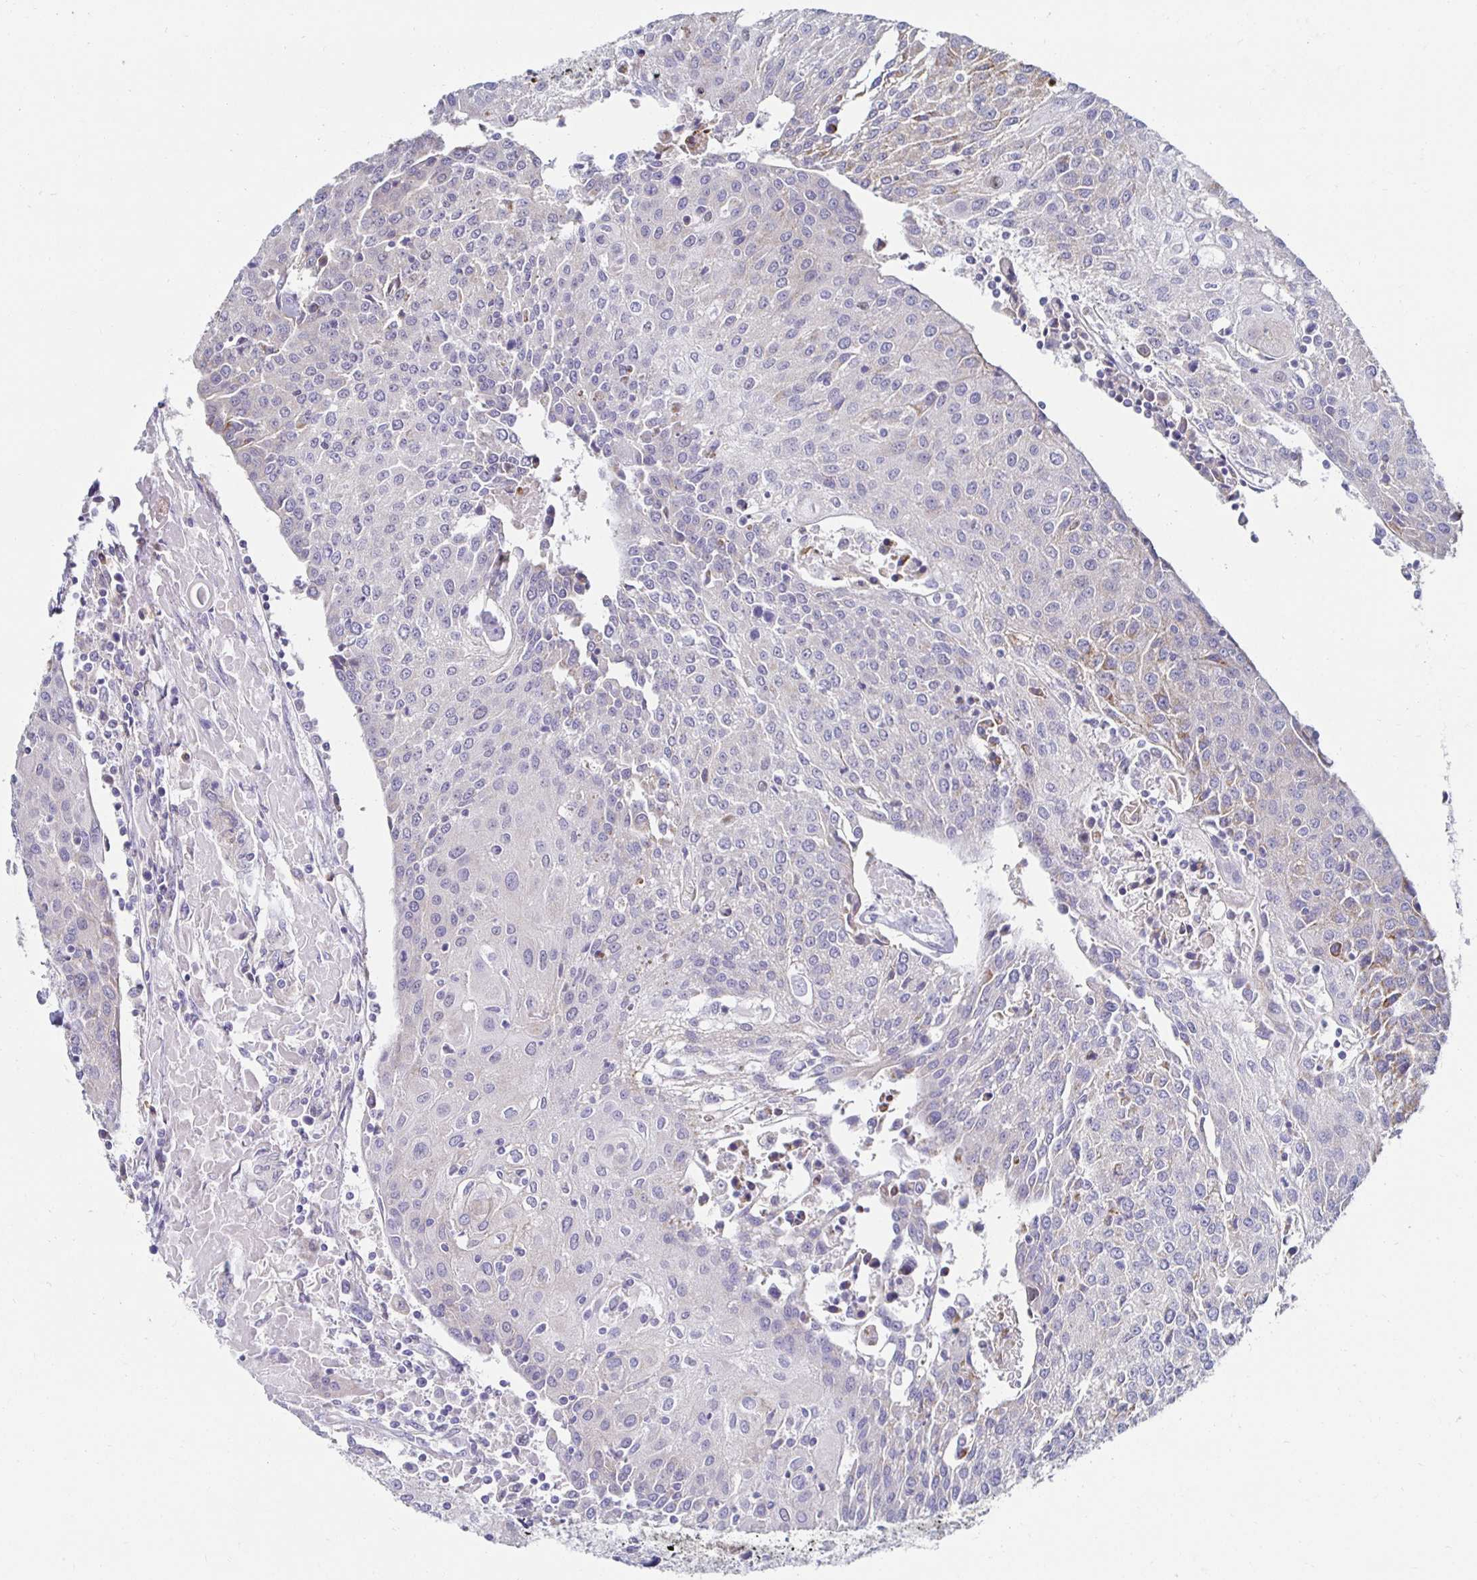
{"staining": {"intensity": "negative", "quantity": "none", "location": "none"}, "tissue": "urothelial cancer", "cell_type": "Tumor cells", "image_type": "cancer", "snomed": [{"axis": "morphology", "description": "Urothelial carcinoma, High grade"}, {"axis": "topography", "description": "Urinary bladder"}], "caption": "Immunohistochemistry micrograph of neoplastic tissue: urothelial cancer stained with DAB exhibits no significant protein staining in tumor cells.", "gene": "NOCT", "patient": {"sex": "female", "age": 85}}